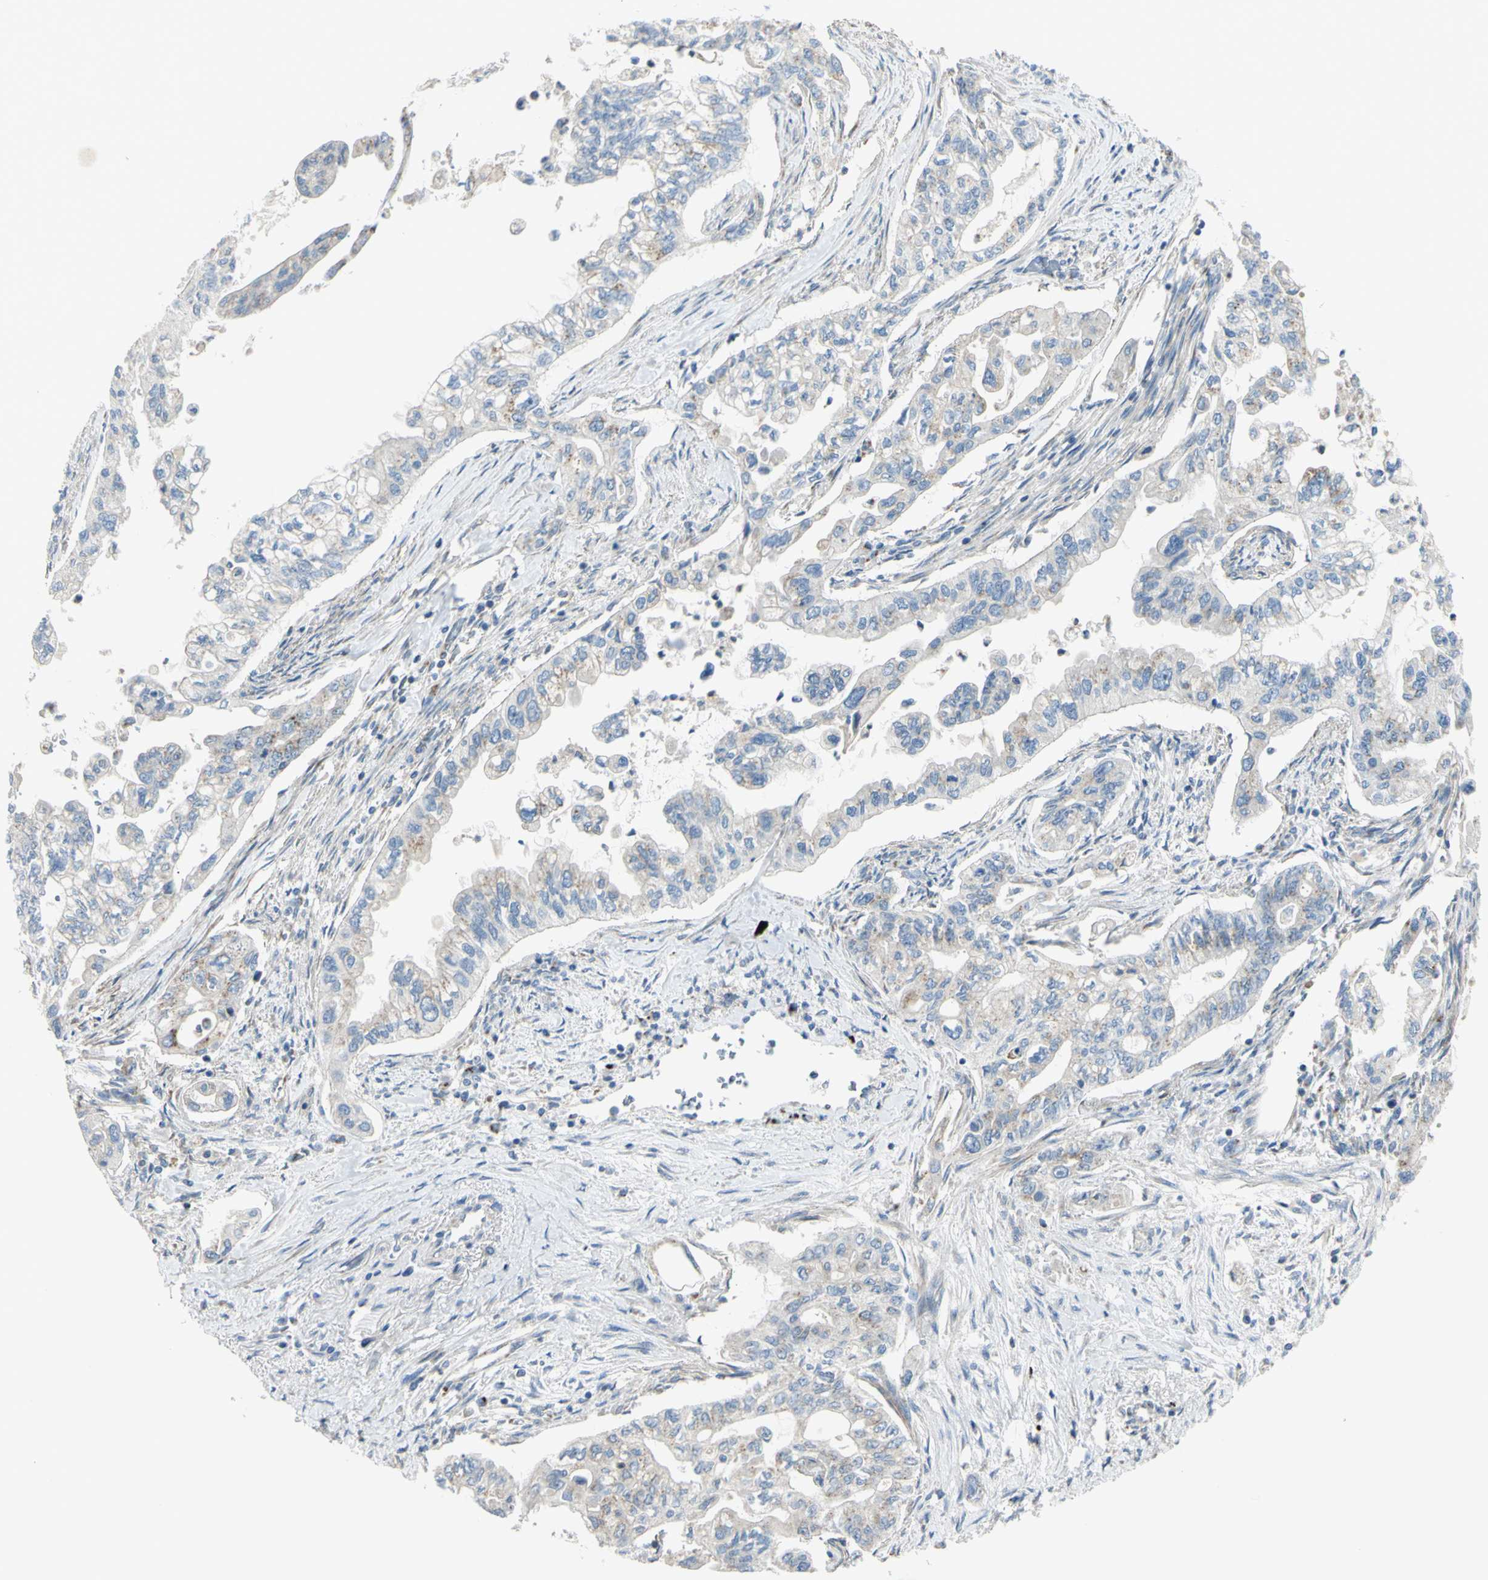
{"staining": {"intensity": "moderate", "quantity": "<25%", "location": "cytoplasmic/membranous"}, "tissue": "pancreatic cancer", "cell_type": "Tumor cells", "image_type": "cancer", "snomed": [{"axis": "morphology", "description": "Normal tissue, NOS"}, {"axis": "topography", "description": "Pancreas"}], "caption": "High-magnification brightfield microscopy of pancreatic cancer stained with DAB (brown) and counterstained with hematoxylin (blue). tumor cells exhibit moderate cytoplasmic/membranous expression is present in about<25% of cells.", "gene": "B4GALT3", "patient": {"sex": "male", "age": 42}}